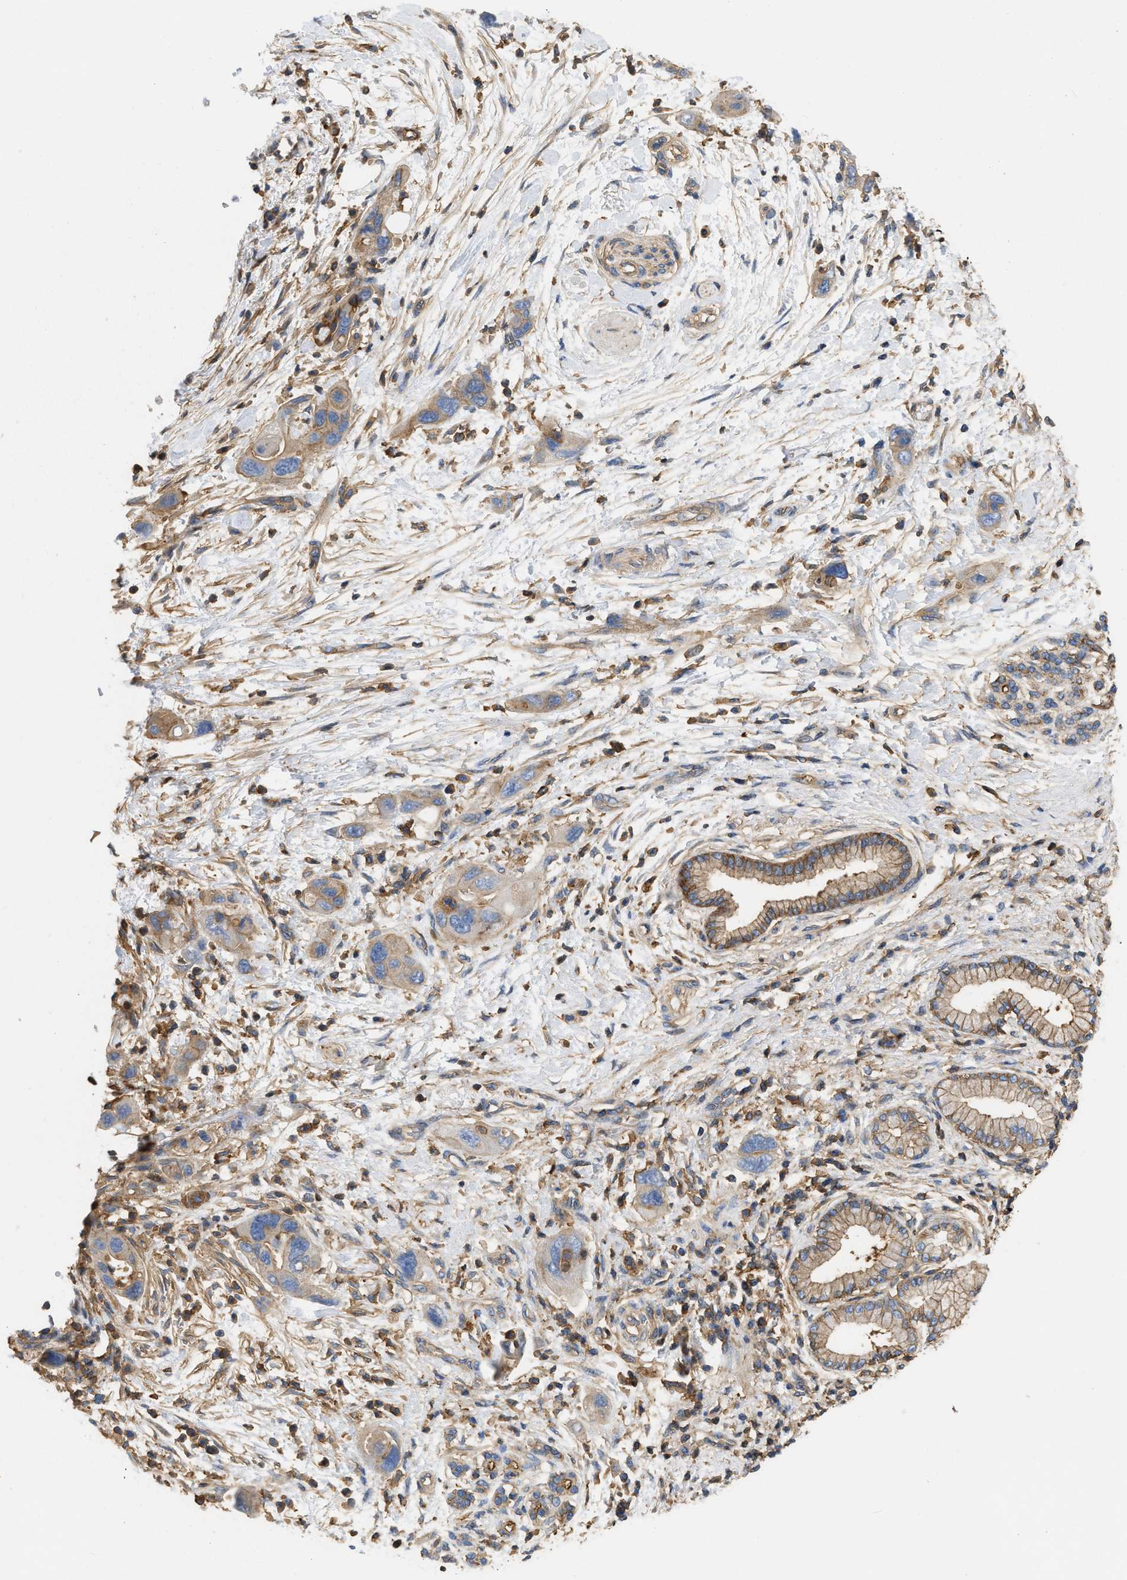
{"staining": {"intensity": "weak", "quantity": ">75%", "location": "cytoplasmic/membranous"}, "tissue": "pancreatic cancer", "cell_type": "Tumor cells", "image_type": "cancer", "snomed": [{"axis": "morphology", "description": "Normal tissue, NOS"}, {"axis": "morphology", "description": "Adenocarcinoma, NOS"}, {"axis": "topography", "description": "Pancreas"}], "caption": "An image of human pancreatic adenocarcinoma stained for a protein demonstrates weak cytoplasmic/membranous brown staining in tumor cells.", "gene": "GNB4", "patient": {"sex": "female", "age": 71}}